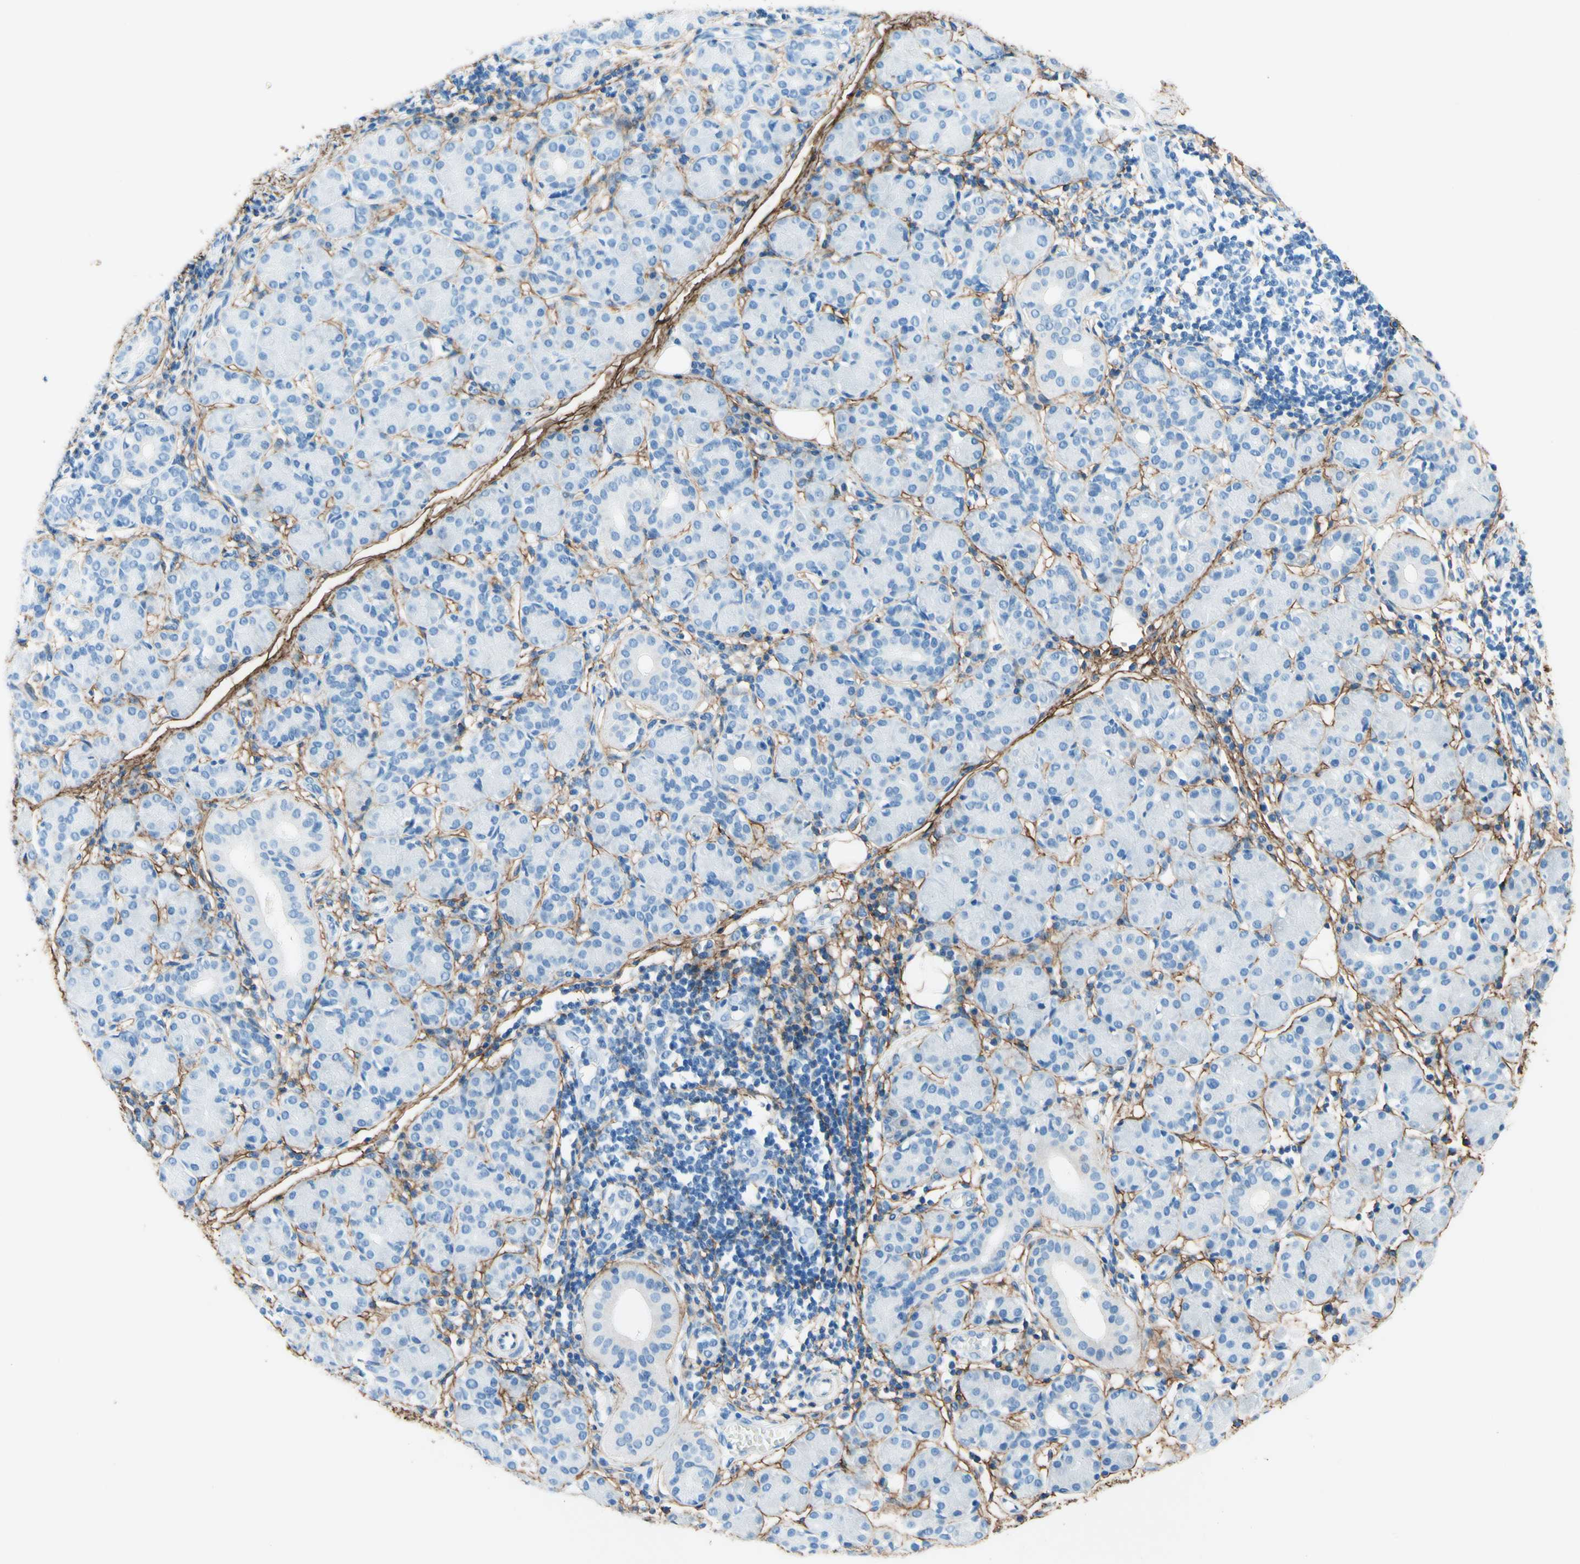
{"staining": {"intensity": "negative", "quantity": "none", "location": "none"}, "tissue": "salivary gland", "cell_type": "Glandular cells", "image_type": "normal", "snomed": [{"axis": "morphology", "description": "Normal tissue, NOS"}, {"axis": "morphology", "description": "Inflammation, NOS"}, {"axis": "topography", "description": "Lymph node"}, {"axis": "topography", "description": "Salivary gland"}], "caption": "This is an IHC micrograph of unremarkable human salivary gland. There is no staining in glandular cells.", "gene": "MFAP5", "patient": {"sex": "male", "age": 3}}